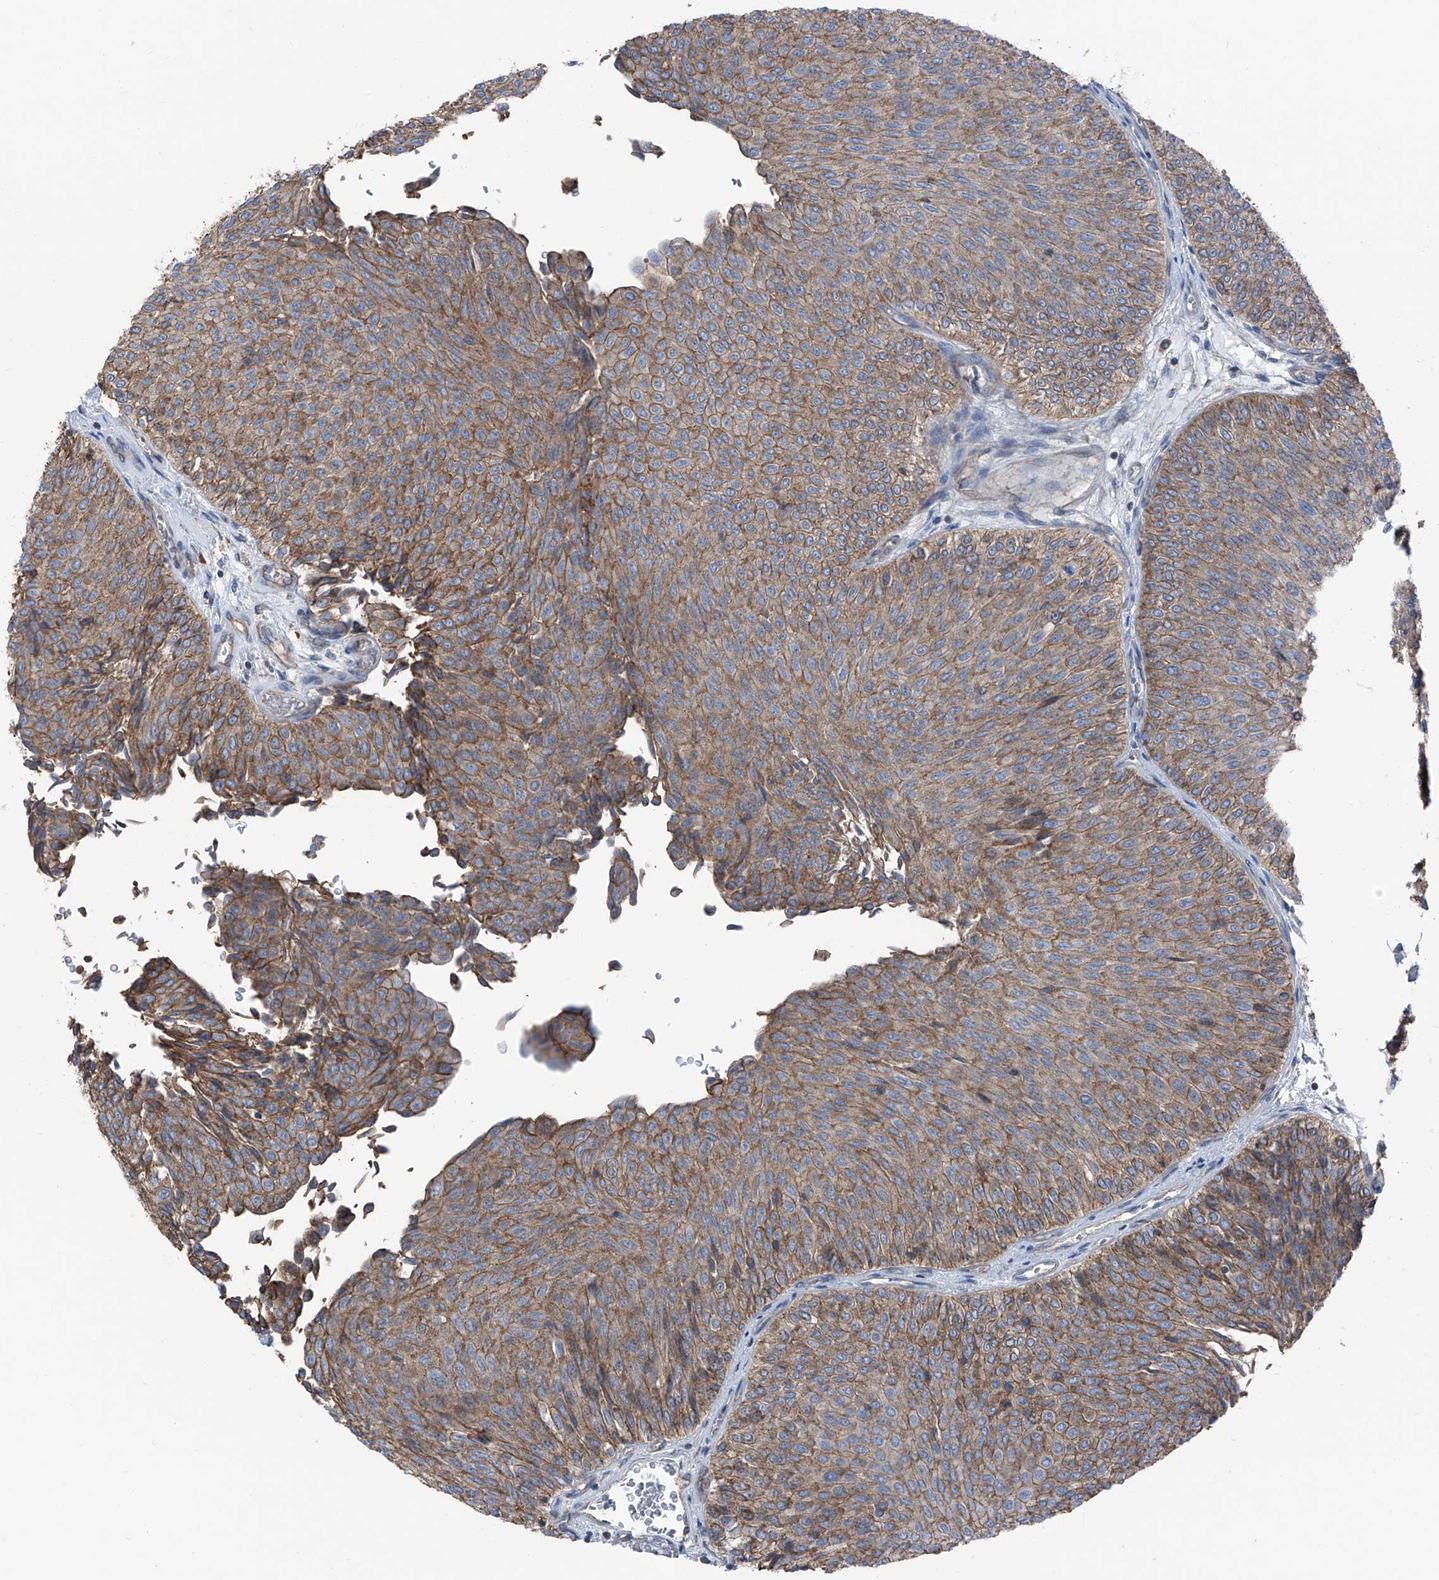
{"staining": {"intensity": "moderate", "quantity": ">75%", "location": "cytoplasmic/membranous"}, "tissue": "urothelial cancer", "cell_type": "Tumor cells", "image_type": "cancer", "snomed": [{"axis": "morphology", "description": "Urothelial carcinoma, Low grade"}, {"axis": "topography", "description": "Urinary bladder"}], "caption": "Immunohistochemical staining of human low-grade urothelial carcinoma exhibits moderate cytoplasmic/membranous protein positivity in about >75% of tumor cells.", "gene": "GPR142", "patient": {"sex": "male", "age": 78}}